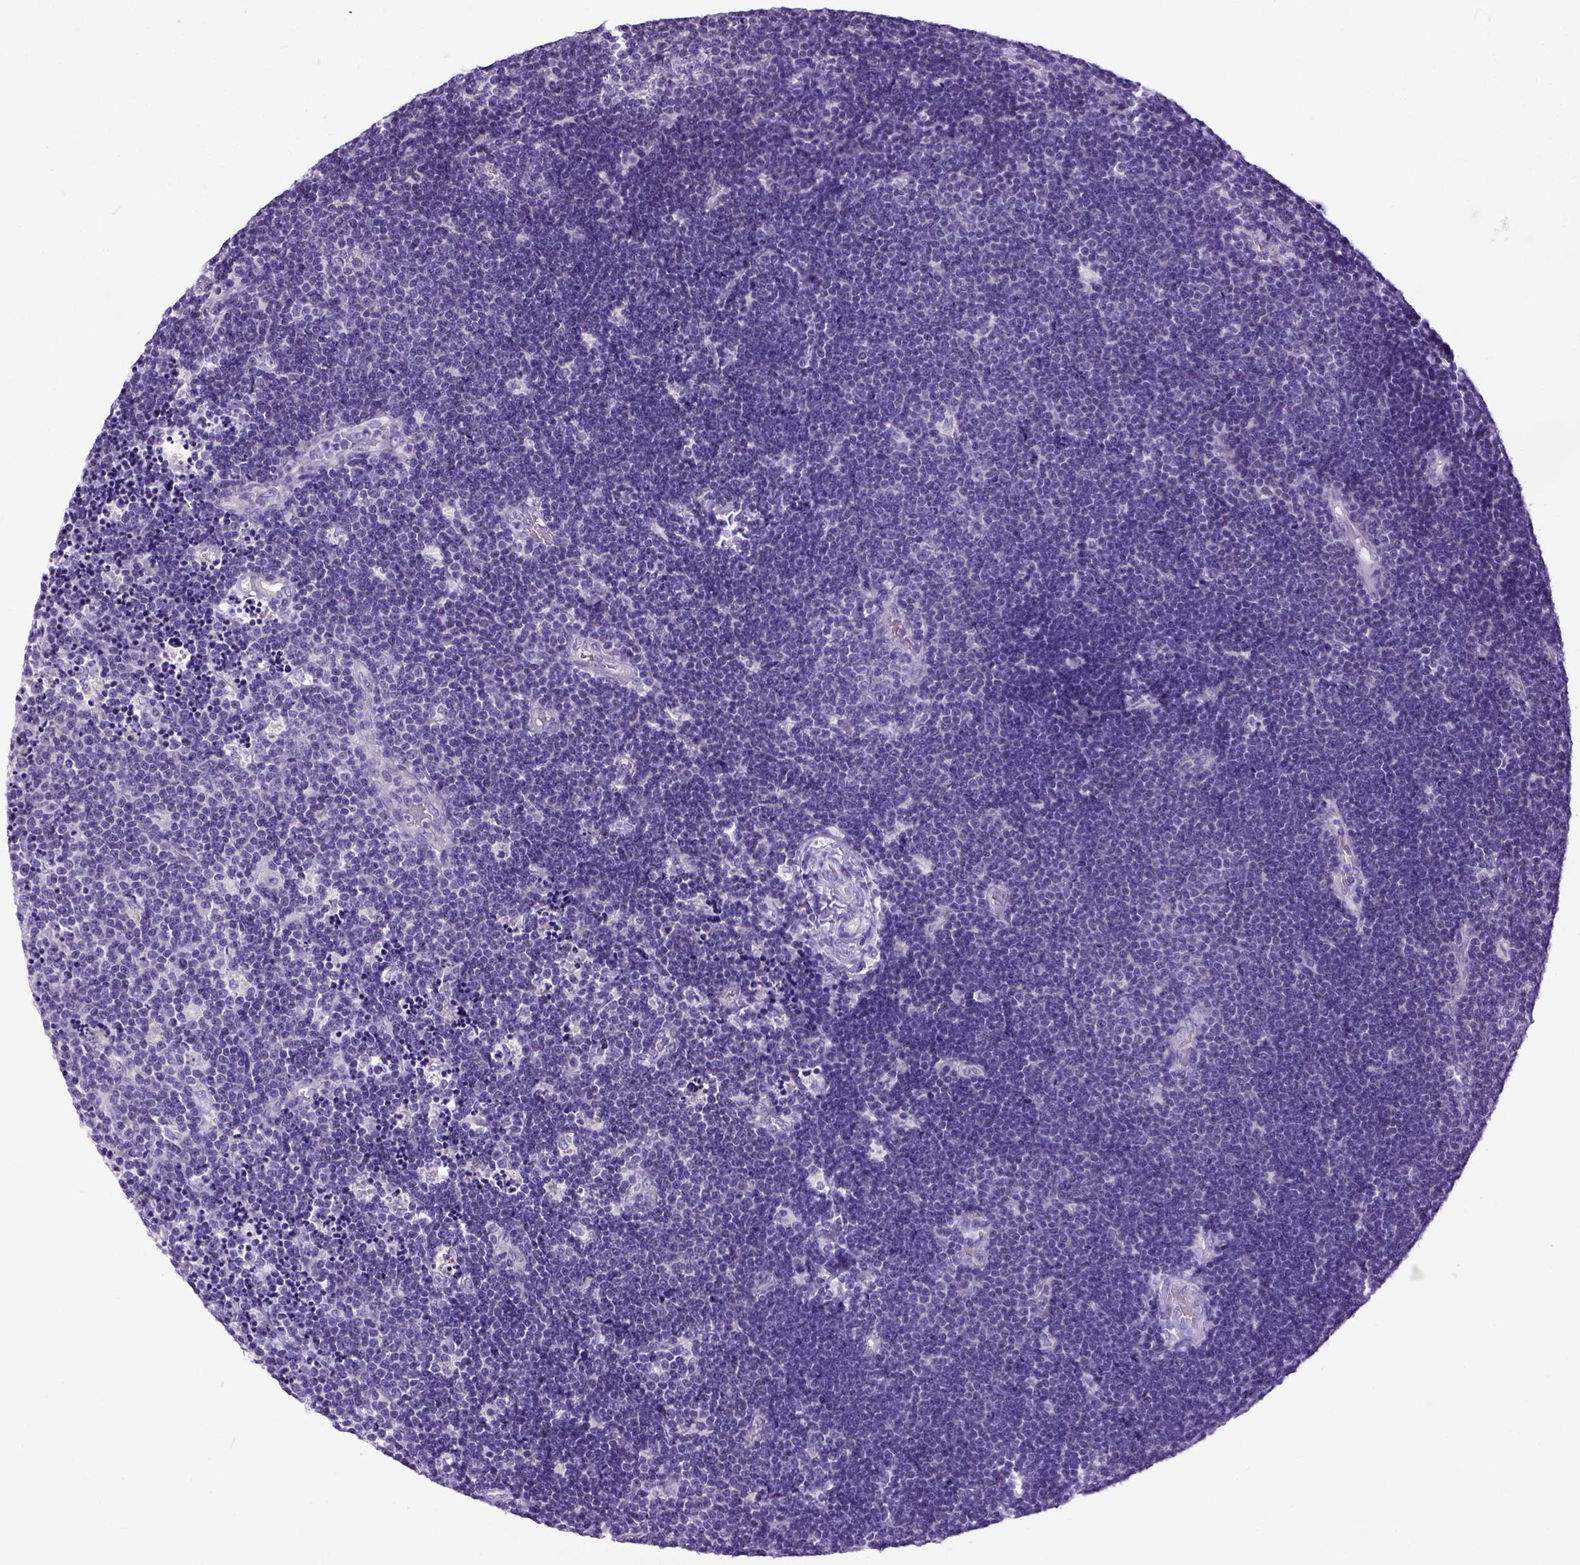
{"staining": {"intensity": "negative", "quantity": "none", "location": "none"}, "tissue": "lymphoma", "cell_type": "Tumor cells", "image_type": "cancer", "snomed": [{"axis": "morphology", "description": "Malignant lymphoma, non-Hodgkin's type, Low grade"}, {"axis": "topography", "description": "Brain"}], "caption": "This is an IHC photomicrograph of human low-grade malignant lymphoma, non-Hodgkin's type. There is no staining in tumor cells.", "gene": "NEK5", "patient": {"sex": "female", "age": 66}}